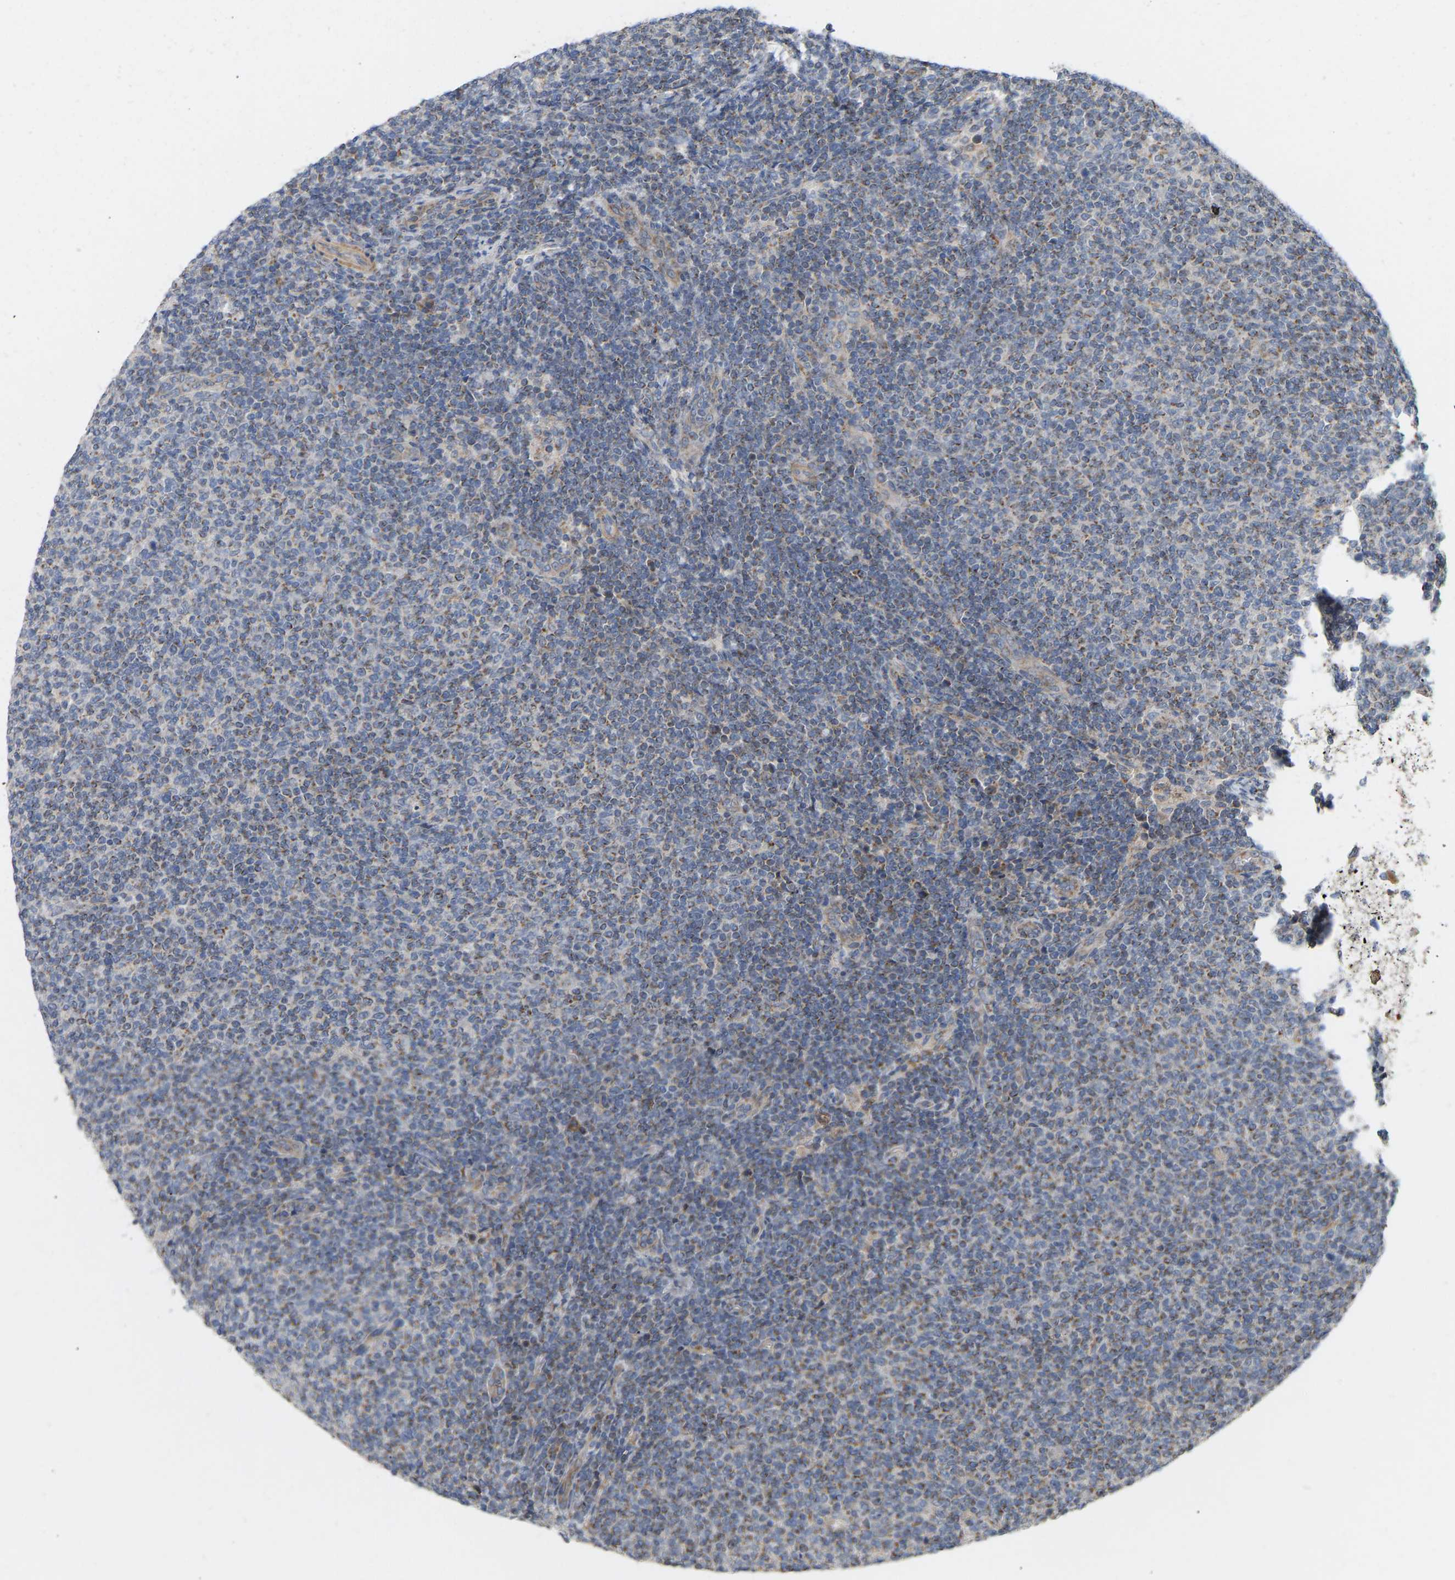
{"staining": {"intensity": "weak", "quantity": "25%-75%", "location": "cytoplasmic/membranous"}, "tissue": "lymphoma", "cell_type": "Tumor cells", "image_type": "cancer", "snomed": [{"axis": "morphology", "description": "Malignant lymphoma, non-Hodgkin's type, Low grade"}, {"axis": "topography", "description": "Lymph node"}], "caption": "Lymphoma was stained to show a protein in brown. There is low levels of weak cytoplasmic/membranous positivity in about 25%-75% of tumor cells.", "gene": "HACD2", "patient": {"sex": "male", "age": 66}}